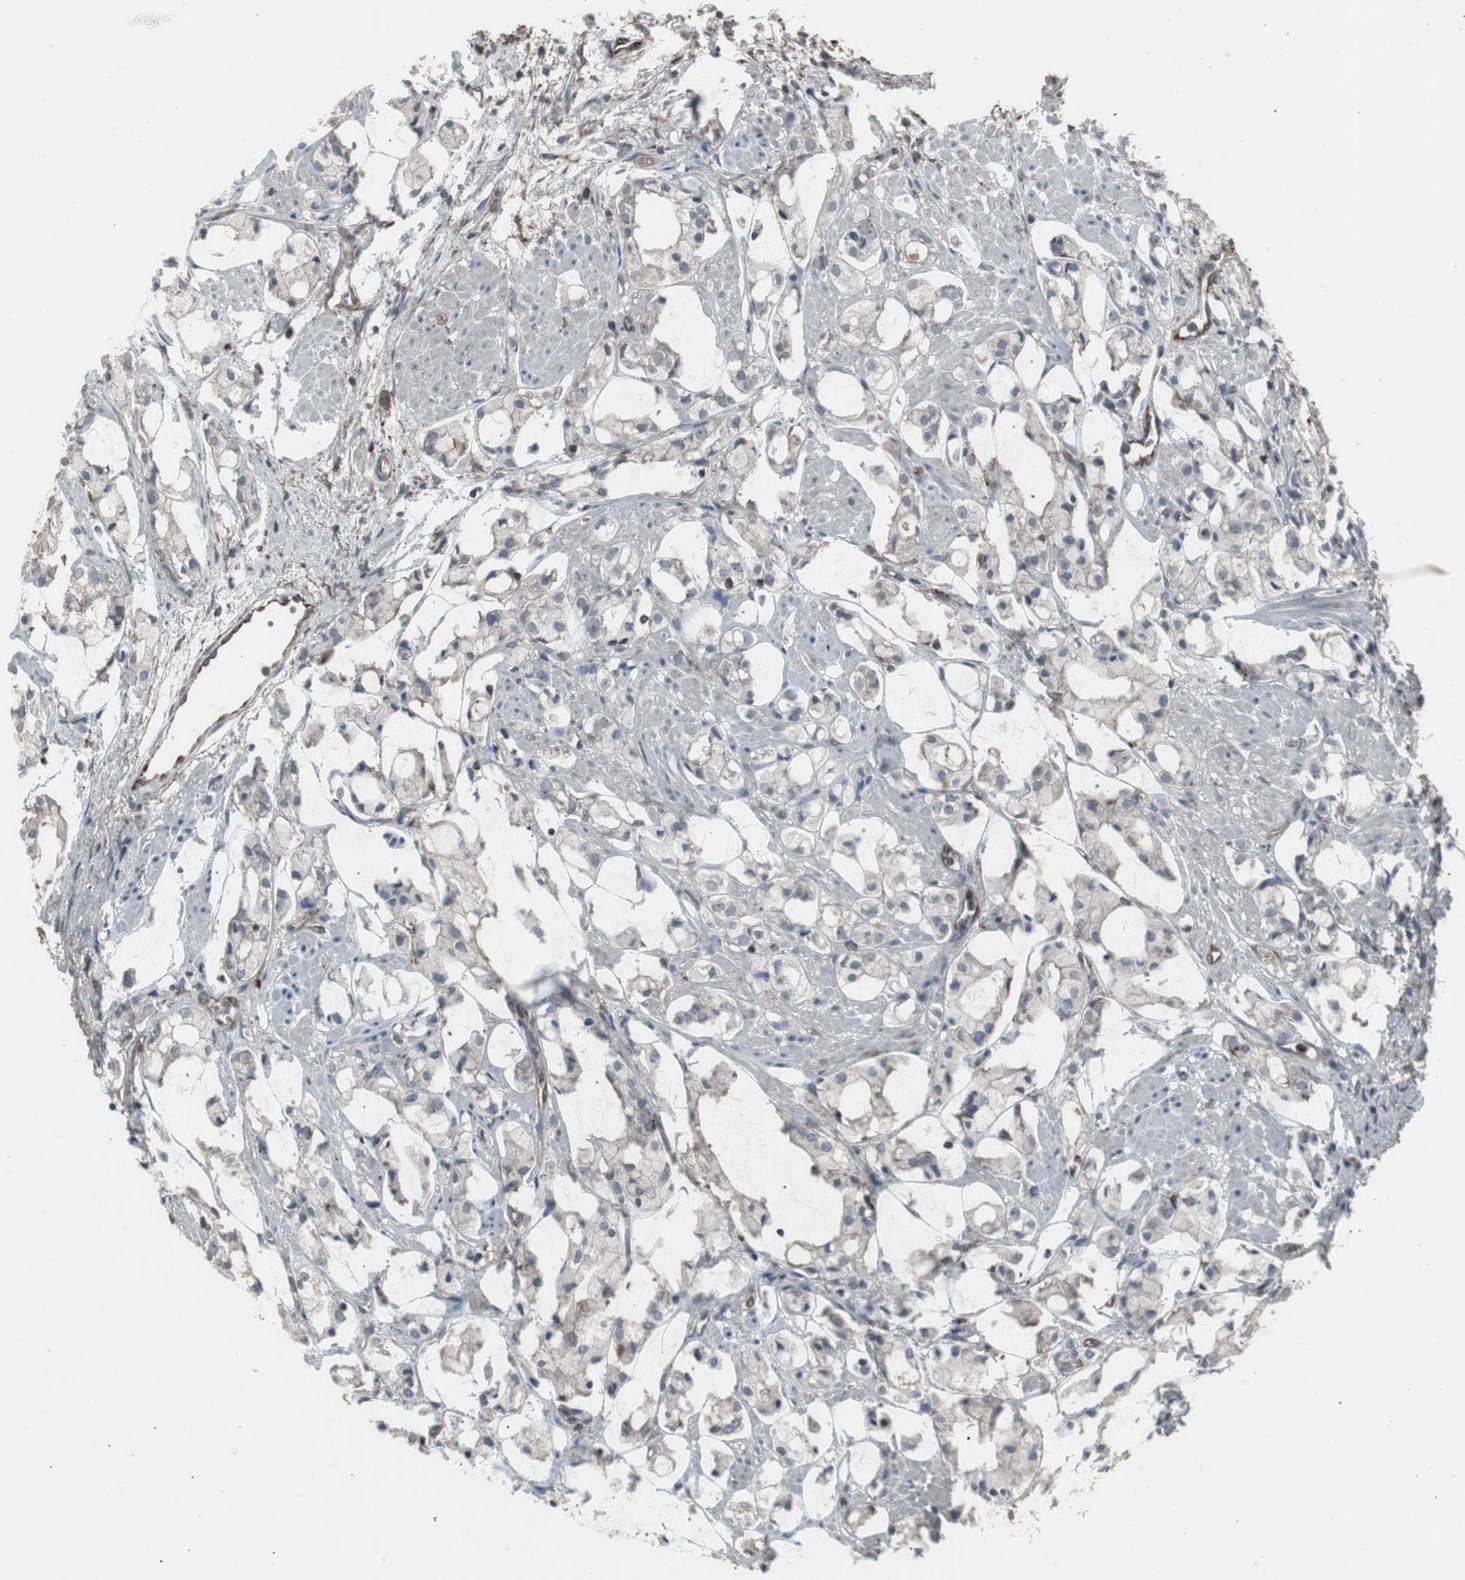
{"staining": {"intensity": "negative", "quantity": "none", "location": "none"}, "tissue": "prostate cancer", "cell_type": "Tumor cells", "image_type": "cancer", "snomed": [{"axis": "morphology", "description": "Adenocarcinoma, High grade"}, {"axis": "topography", "description": "Prostate"}], "caption": "This is an IHC photomicrograph of high-grade adenocarcinoma (prostate). There is no positivity in tumor cells.", "gene": "SSTR2", "patient": {"sex": "male", "age": 85}}